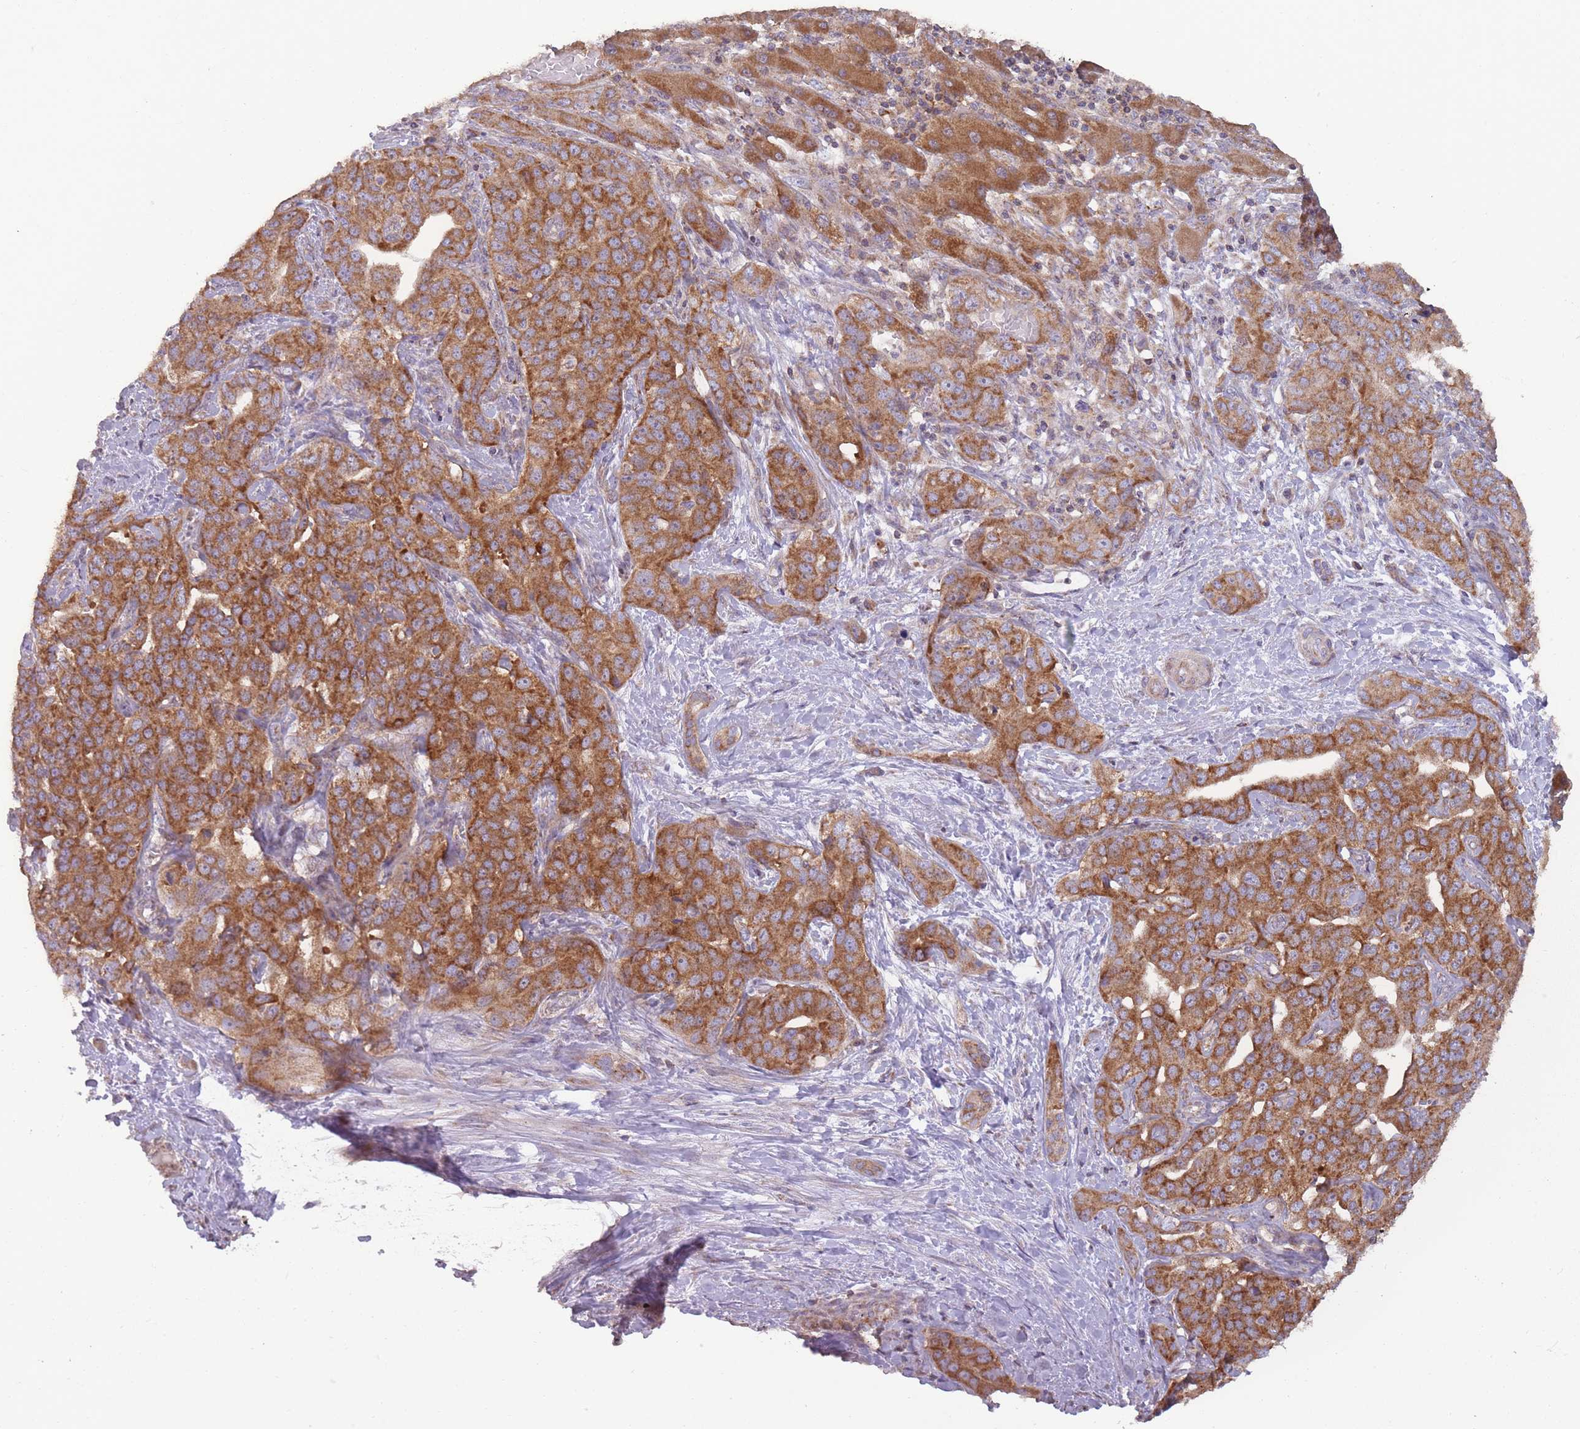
{"staining": {"intensity": "strong", "quantity": ">75%", "location": "cytoplasmic/membranous"}, "tissue": "liver cancer", "cell_type": "Tumor cells", "image_type": "cancer", "snomed": [{"axis": "morphology", "description": "Cholangiocarcinoma"}, {"axis": "topography", "description": "Liver"}], "caption": "IHC histopathology image of liver cholangiocarcinoma stained for a protein (brown), which demonstrates high levels of strong cytoplasmic/membranous staining in approximately >75% of tumor cells.", "gene": "NDUFA9", "patient": {"sex": "male", "age": 59}}